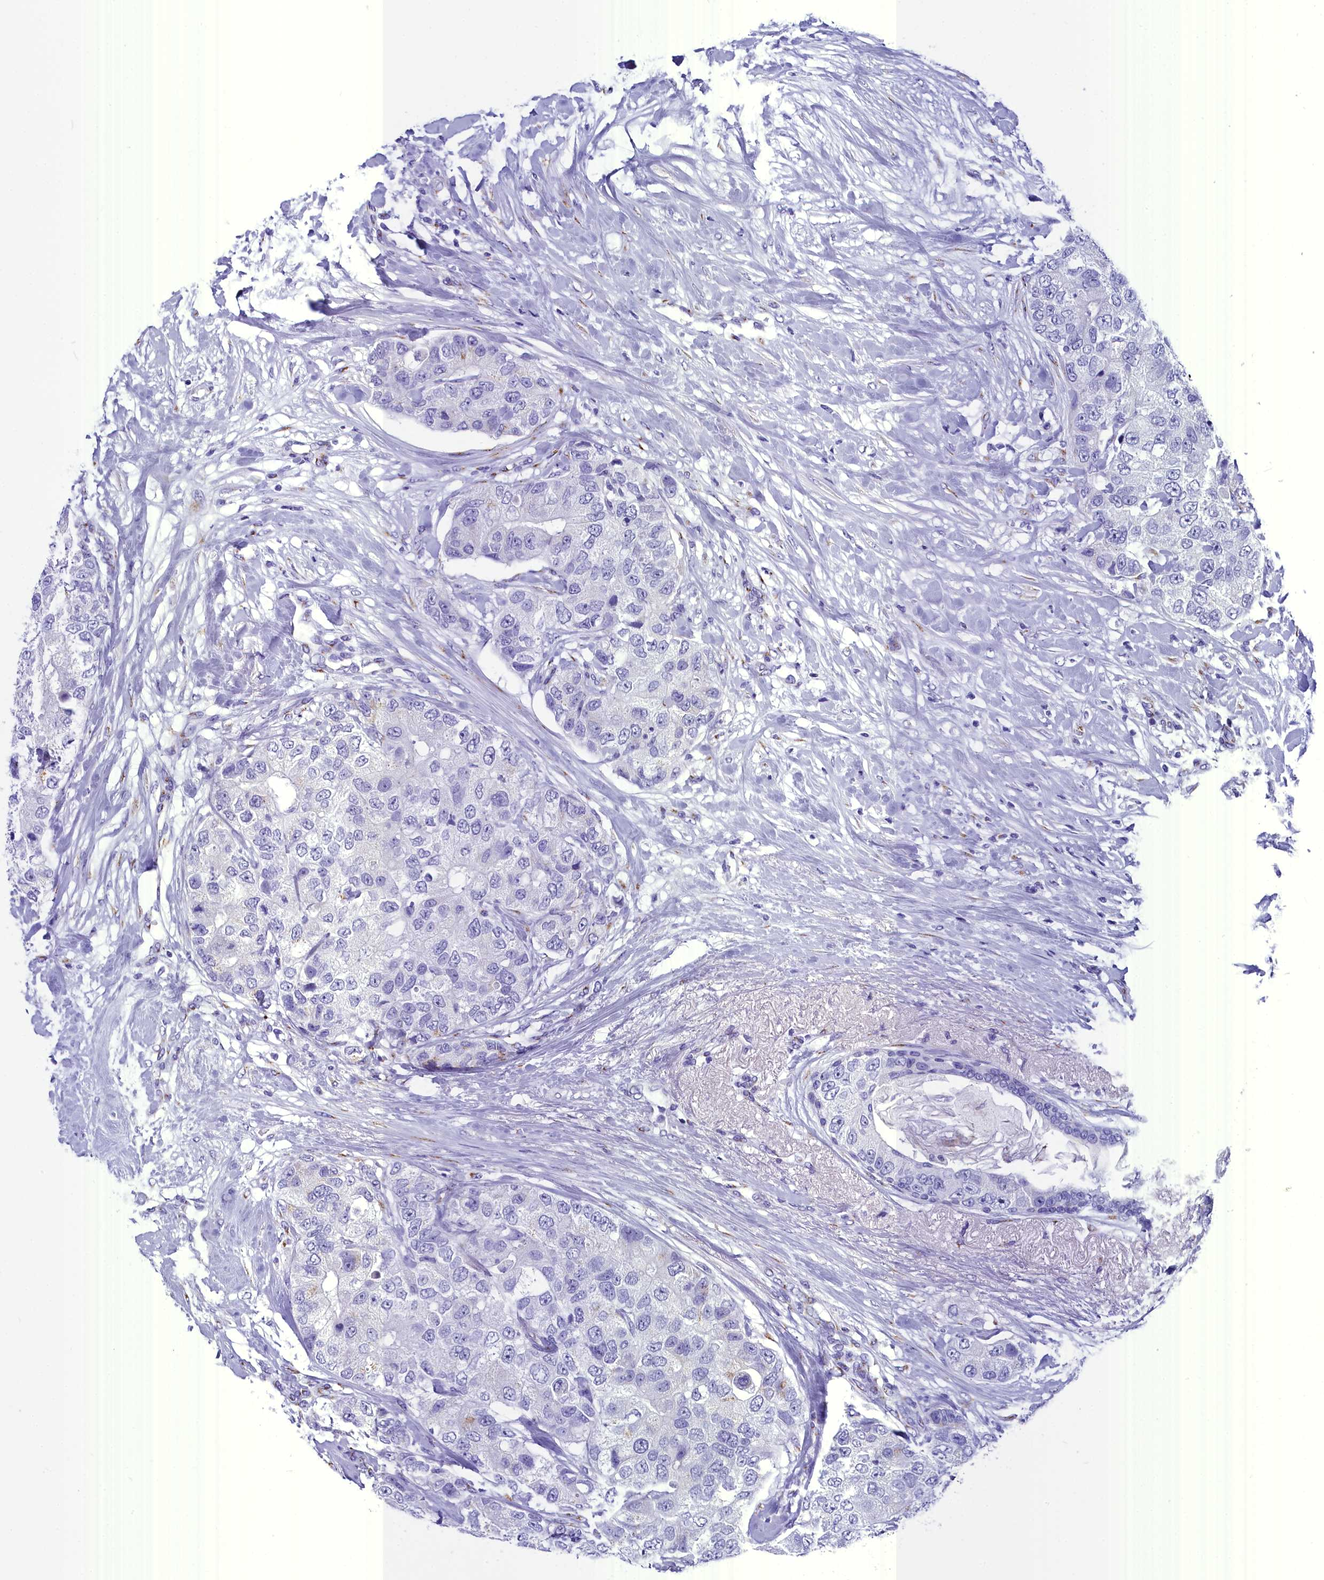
{"staining": {"intensity": "negative", "quantity": "none", "location": "none"}, "tissue": "breast cancer", "cell_type": "Tumor cells", "image_type": "cancer", "snomed": [{"axis": "morphology", "description": "Duct carcinoma"}, {"axis": "topography", "description": "Breast"}], "caption": "This is a image of immunohistochemistry staining of breast cancer (invasive ductal carcinoma), which shows no positivity in tumor cells.", "gene": "AP3B2", "patient": {"sex": "female", "age": 62}}